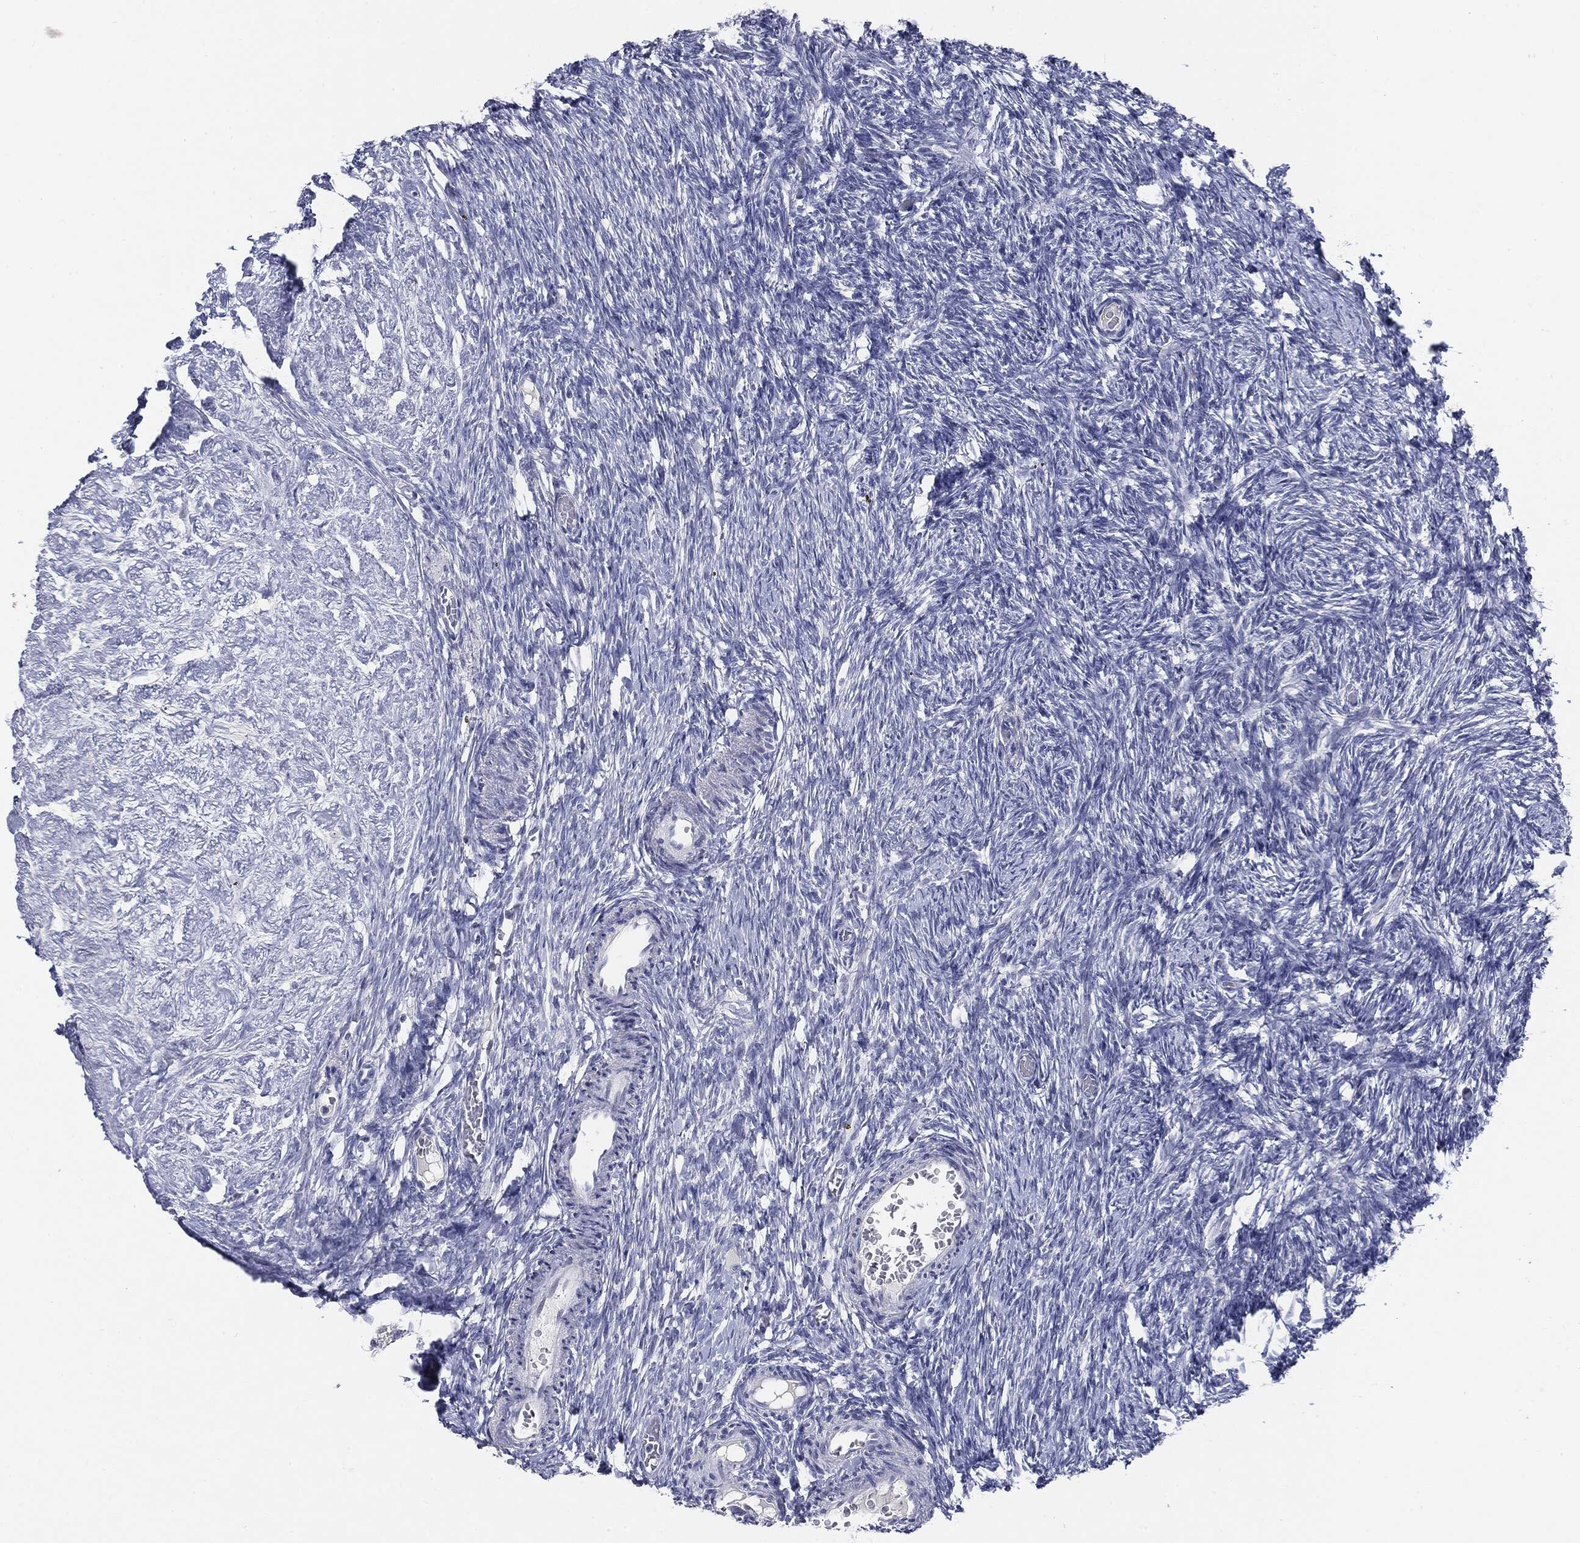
{"staining": {"intensity": "negative", "quantity": "none", "location": "none"}, "tissue": "ovary", "cell_type": "Follicle cells", "image_type": "normal", "snomed": [{"axis": "morphology", "description": "Normal tissue, NOS"}, {"axis": "topography", "description": "Ovary"}], "caption": "Immunohistochemistry of benign human ovary displays no staining in follicle cells. Nuclei are stained in blue.", "gene": "CGB1", "patient": {"sex": "female", "age": 39}}